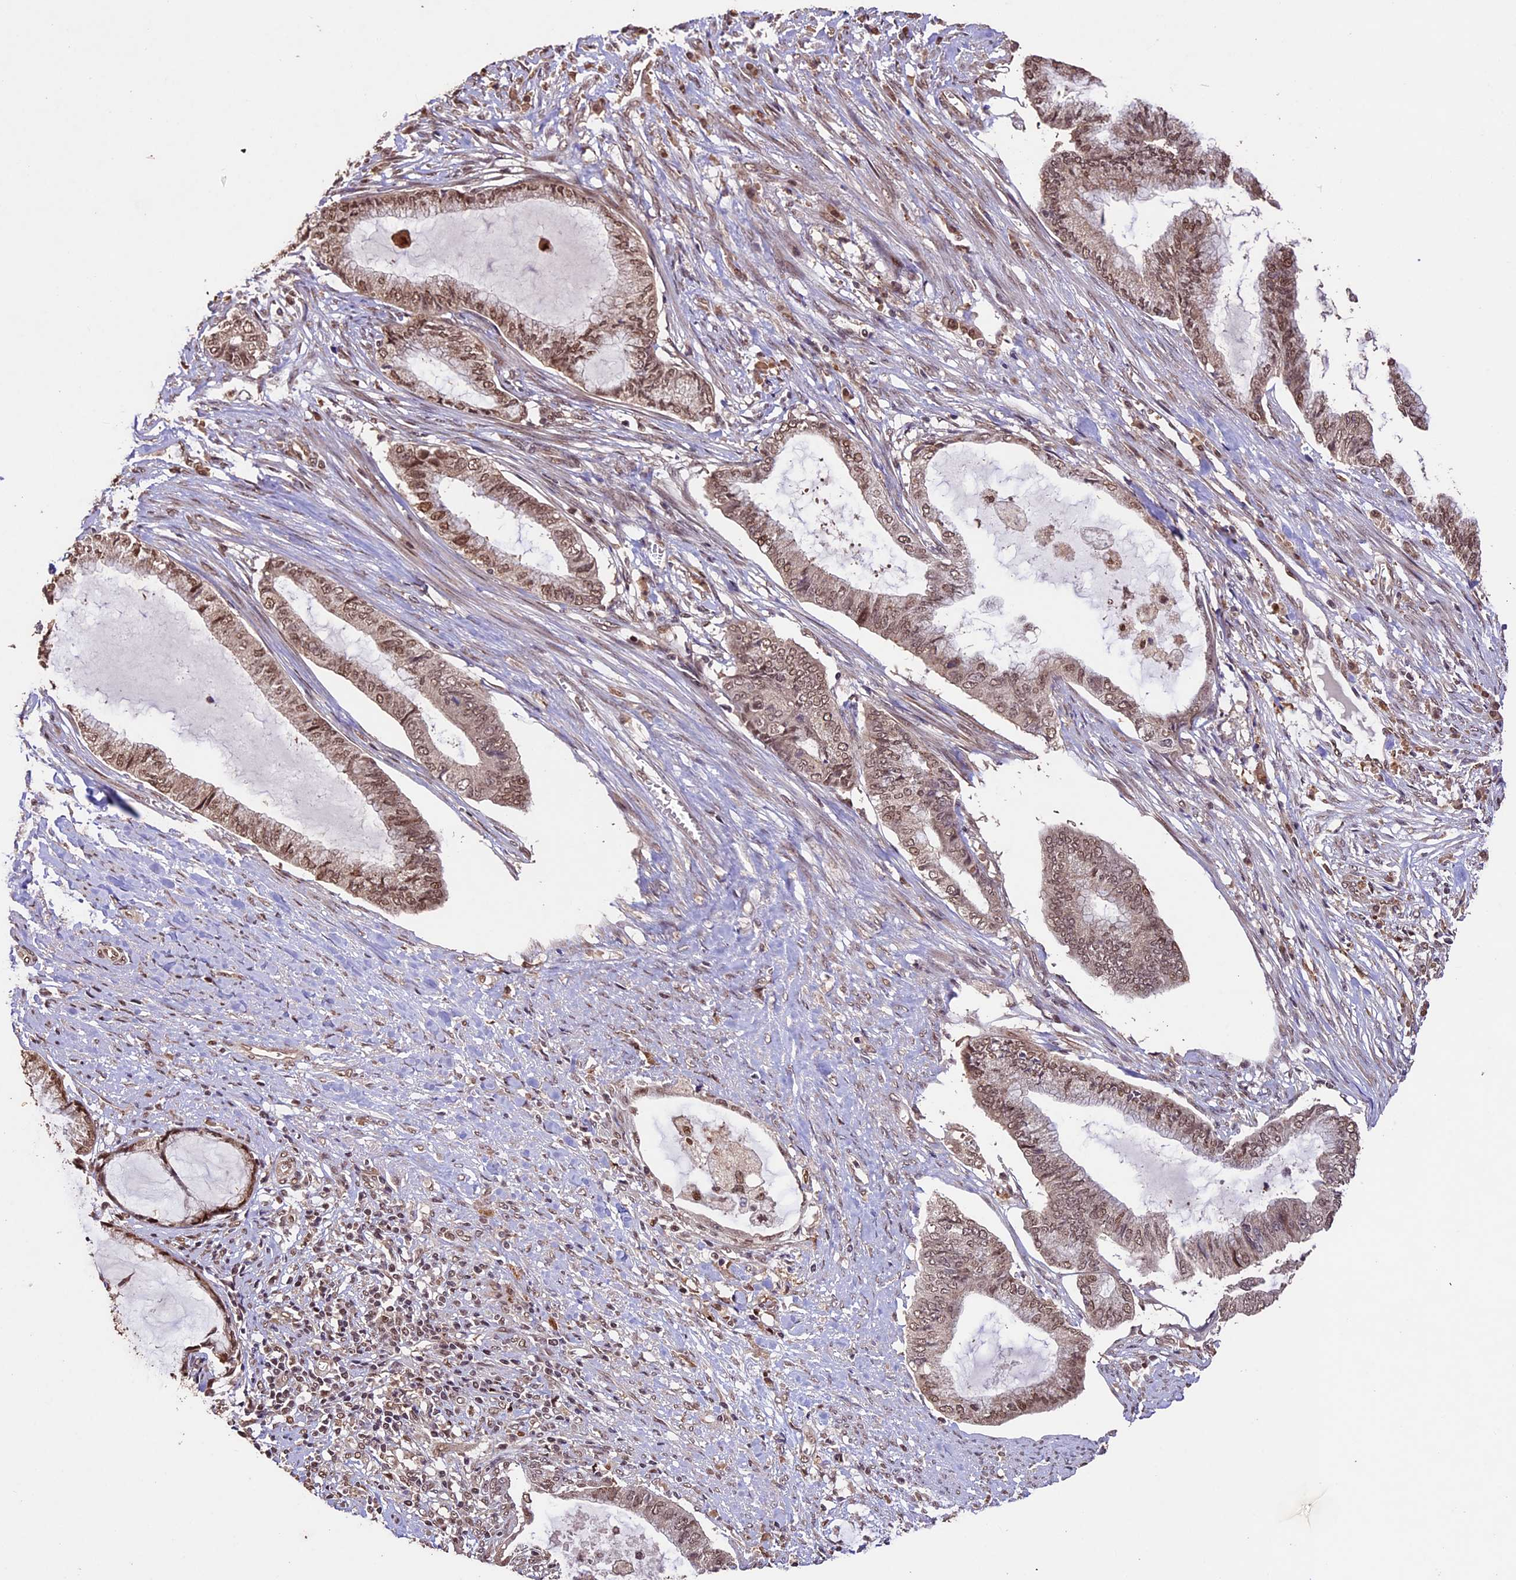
{"staining": {"intensity": "moderate", "quantity": ">75%", "location": "nuclear"}, "tissue": "endometrial cancer", "cell_type": "Tumor cells", "image_type": "cancer", "snomed": [{"axis": "morphology", "description": "Adenocarcinoma, NOS"}, {"axis": "topography", "description": "Endometrium"}], "caption": "Human adenocarcinoma (endometrial) stained with a protein marker exhibits moderate staining in tumor cells.", "gene": "CDKN2AIP", "patient": {"sex": "female", "age": 86}}